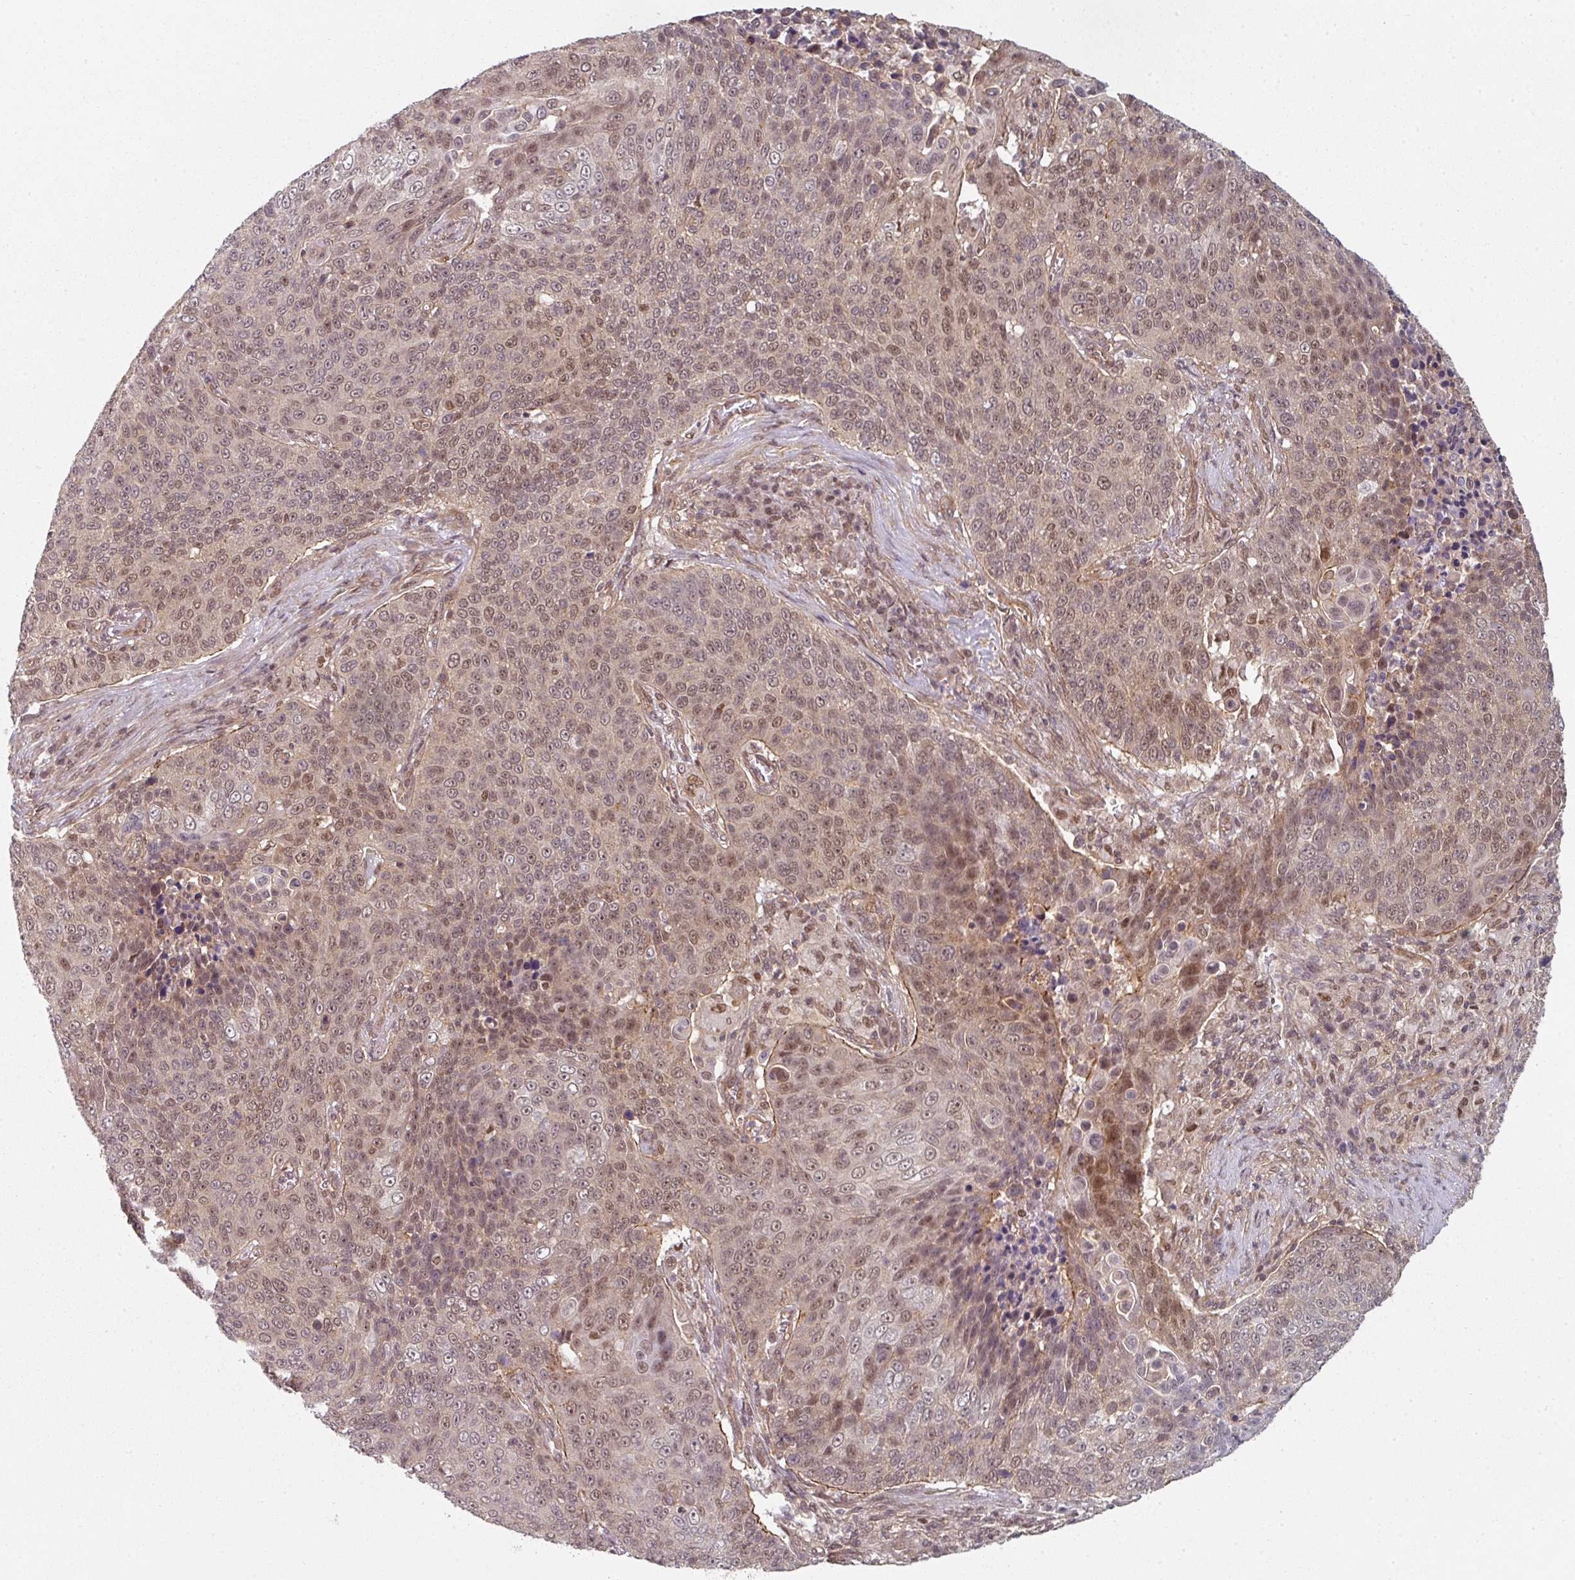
{"staining": {"intensity": "moderate", "quantity": ">75%", "location": "nuclear"}, "tissue": "lung cancer", "cell_type": "Tumor cells", "image_type": "cancer", "snomed": [{"axis": "morphology", "description": "Squamous cell carcinoma, NOS"}, {"axis": "topography", "description": "Lung"}], "caption": "There is medium levels of moderate nuclear staining in tumor cells of lung cancer, as demonstrated by immunohistochemical staining (brown color).", "gene": "PSME3IP1", "patient": {"sex": "male", "age": 78}}